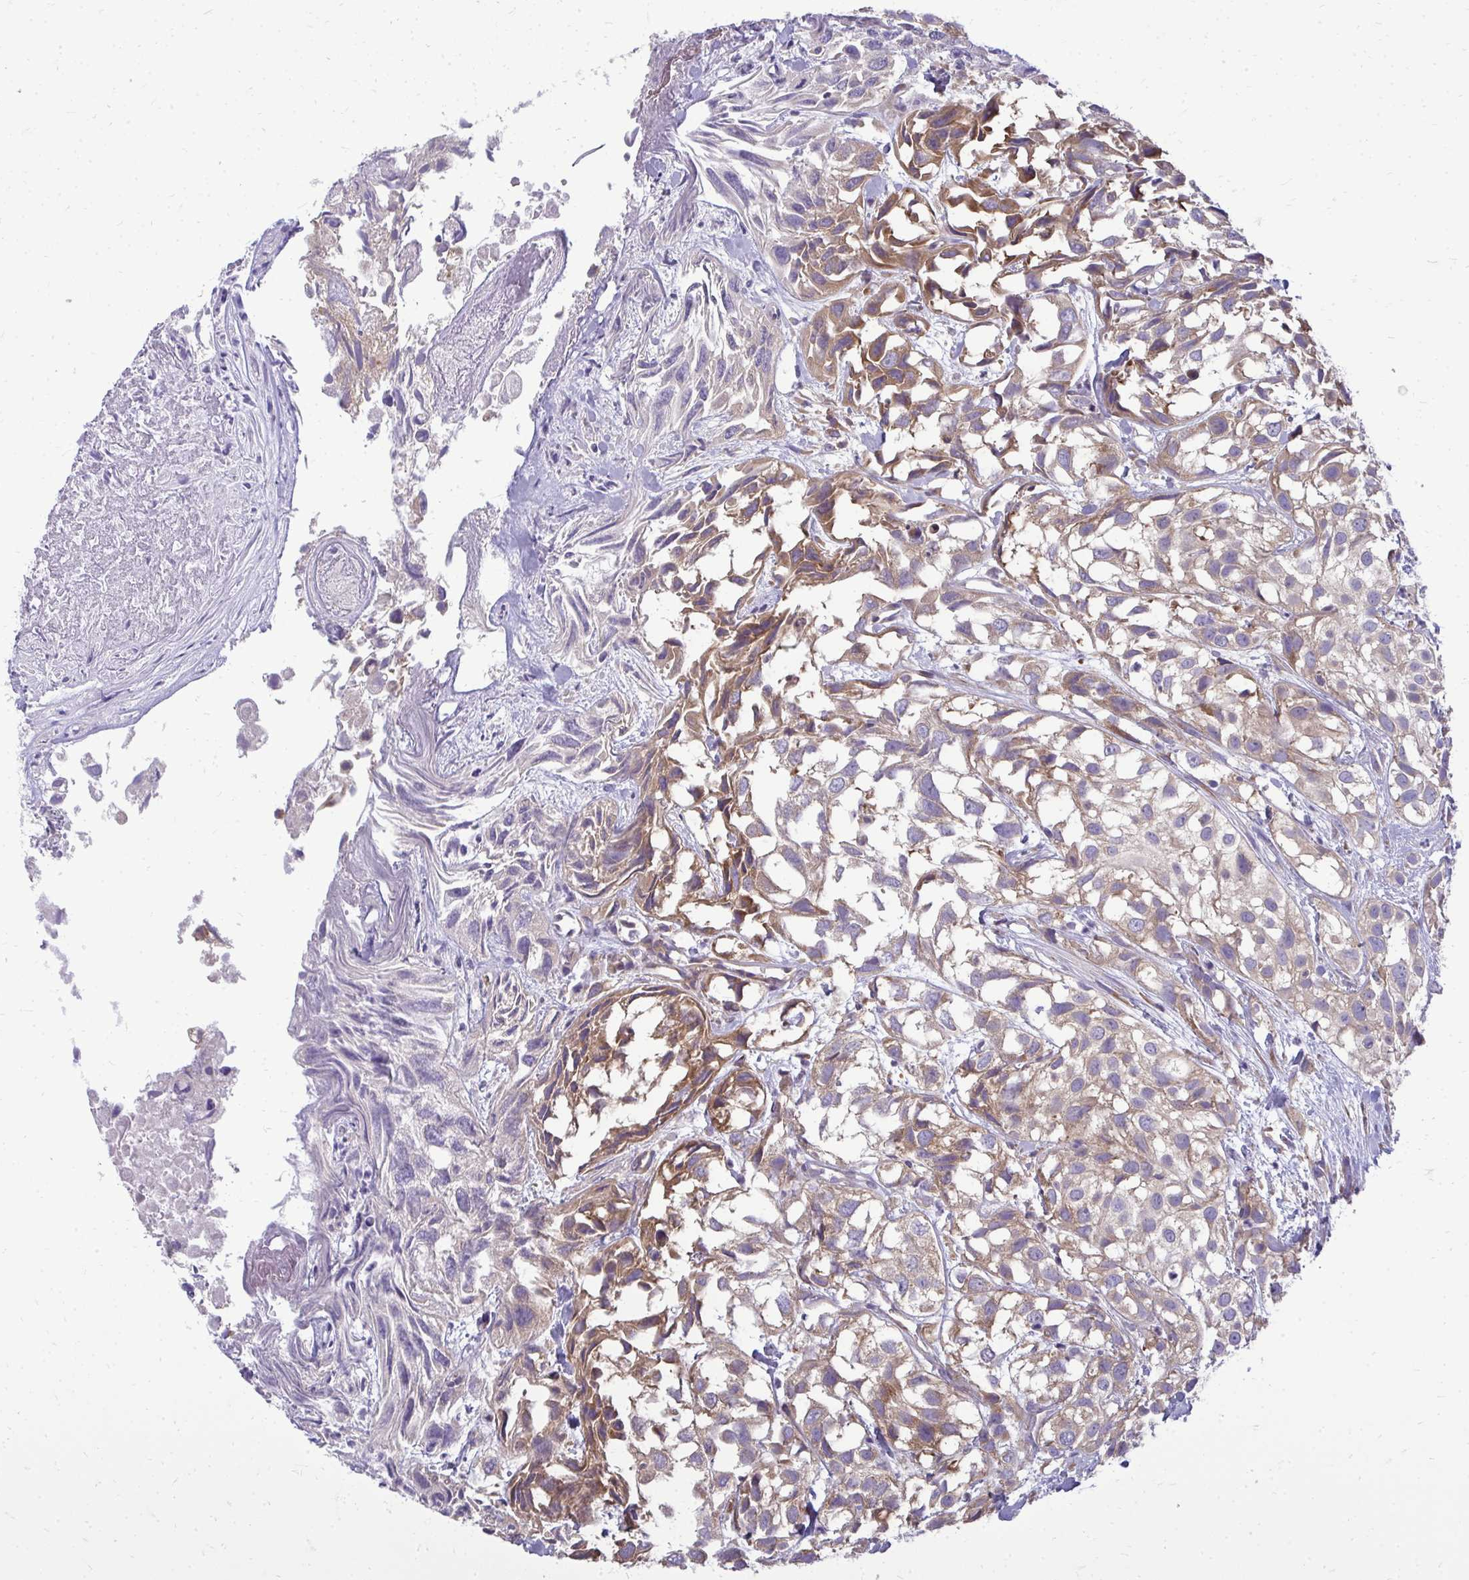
{"staining": {"intensity": "moderate", "quantity": "25%-75%", "location": "cytoplasmic/membranous"}, "tissue": "urothelial cancer", "cell_type": "Tumor cells", "image_type": "cancer", "snomed": [{"axis": "morphology", "description": "Urothelial carcinoma, High grade"}, {"axis": "topography", "description": "Urinary bladder"}], "caption": "The histopathology image exhibits staining of urothelial carcinoma (high-grade), revealing moderate cytoplasmic/membranous protein positivity (brown color) within tumor cells.", "gene": "RPLP2", "patient": {"sex": "male", "age": 56}}